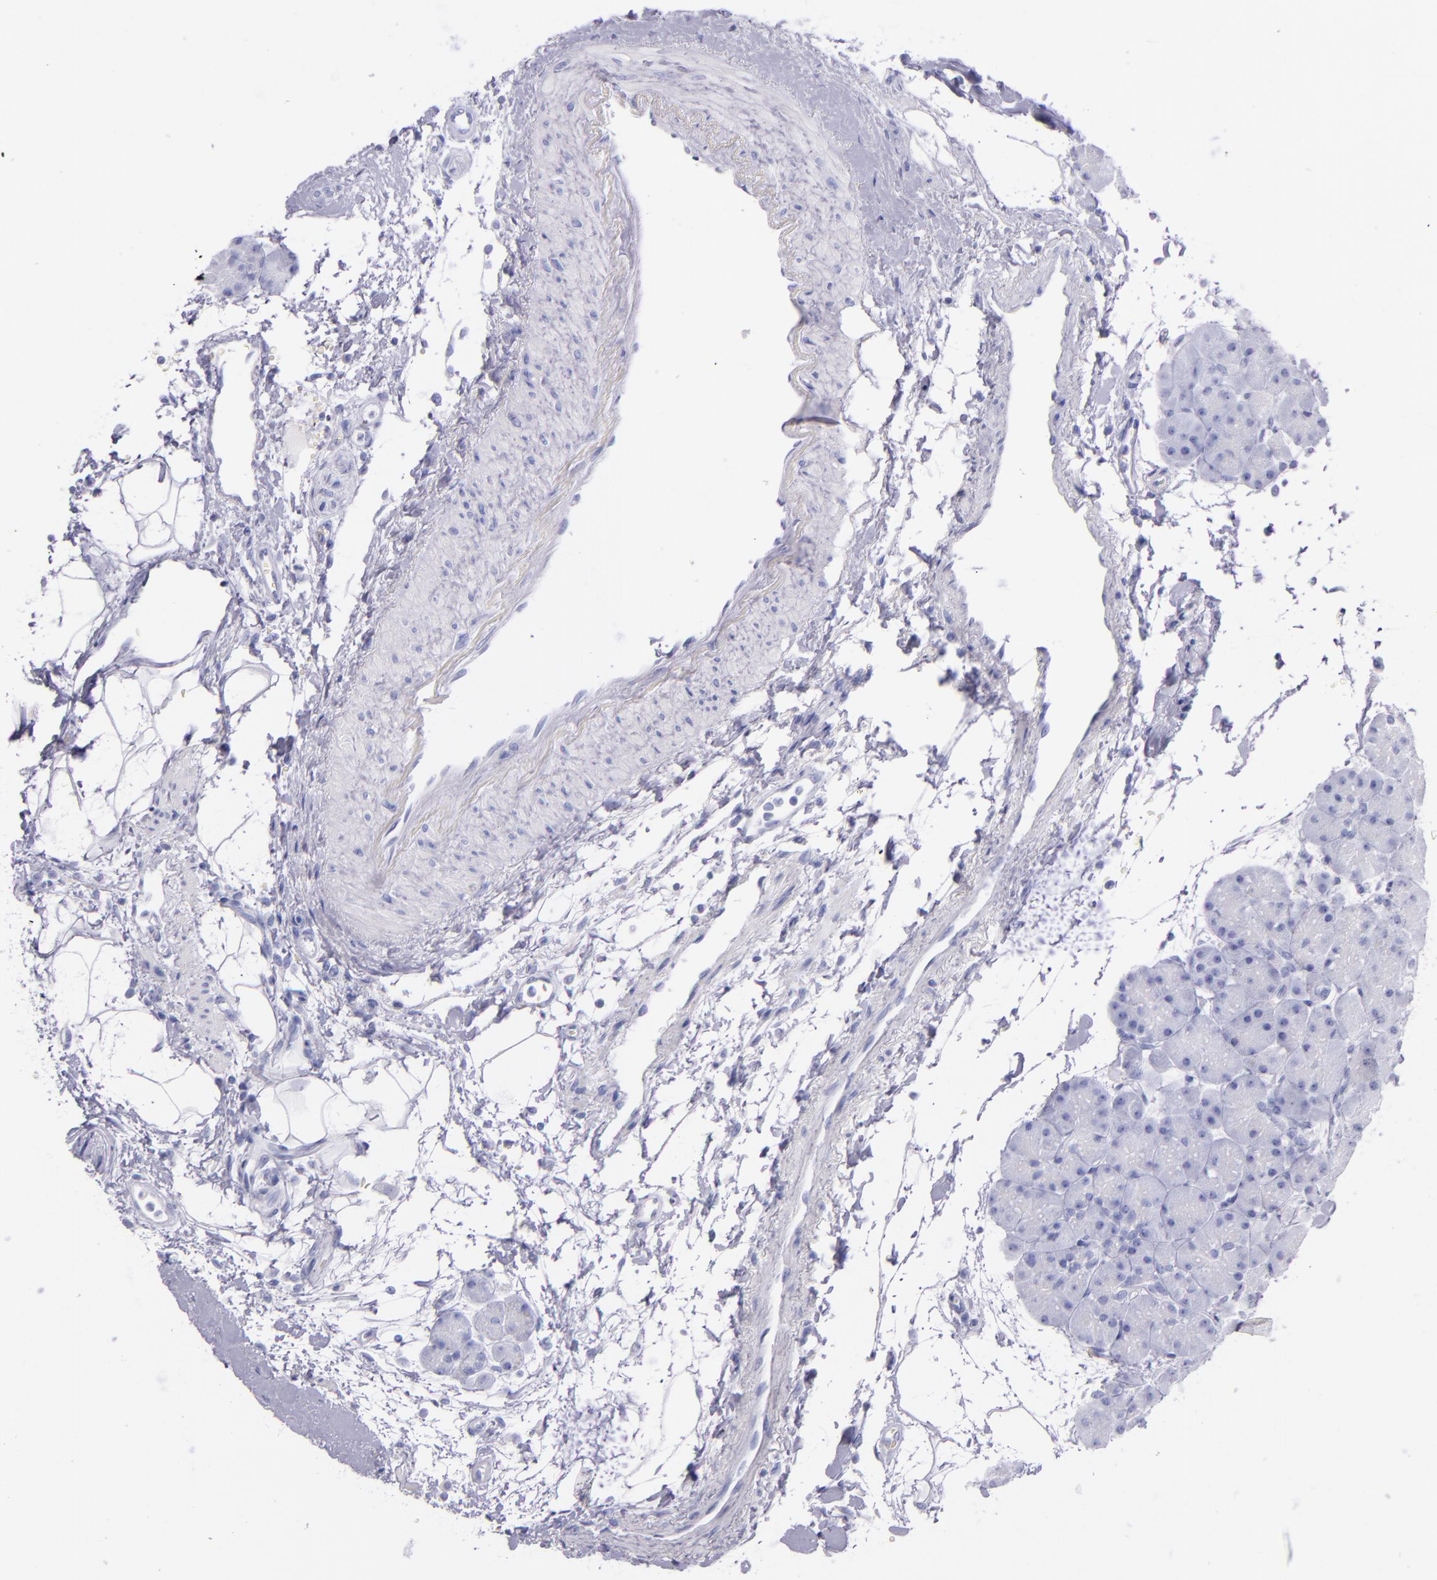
{"staining": {"intensity": "negative", "quantity": "none", "location": "none"}, "tissue": "pancreas", "cell_type": "Exocrine glandular cells", "image_type": "normal", "snomed": [{"axis": "morphology", "description": "Normal tissue, NOS"}, {"axis": "topography", "description": "Pancreas"}], "caption": "IHC of normal human pancreas demonstrates no expression in exocrine glandular cells.", "gene": "SFTPB", "patient": {"sex": "male", "age": 66}}